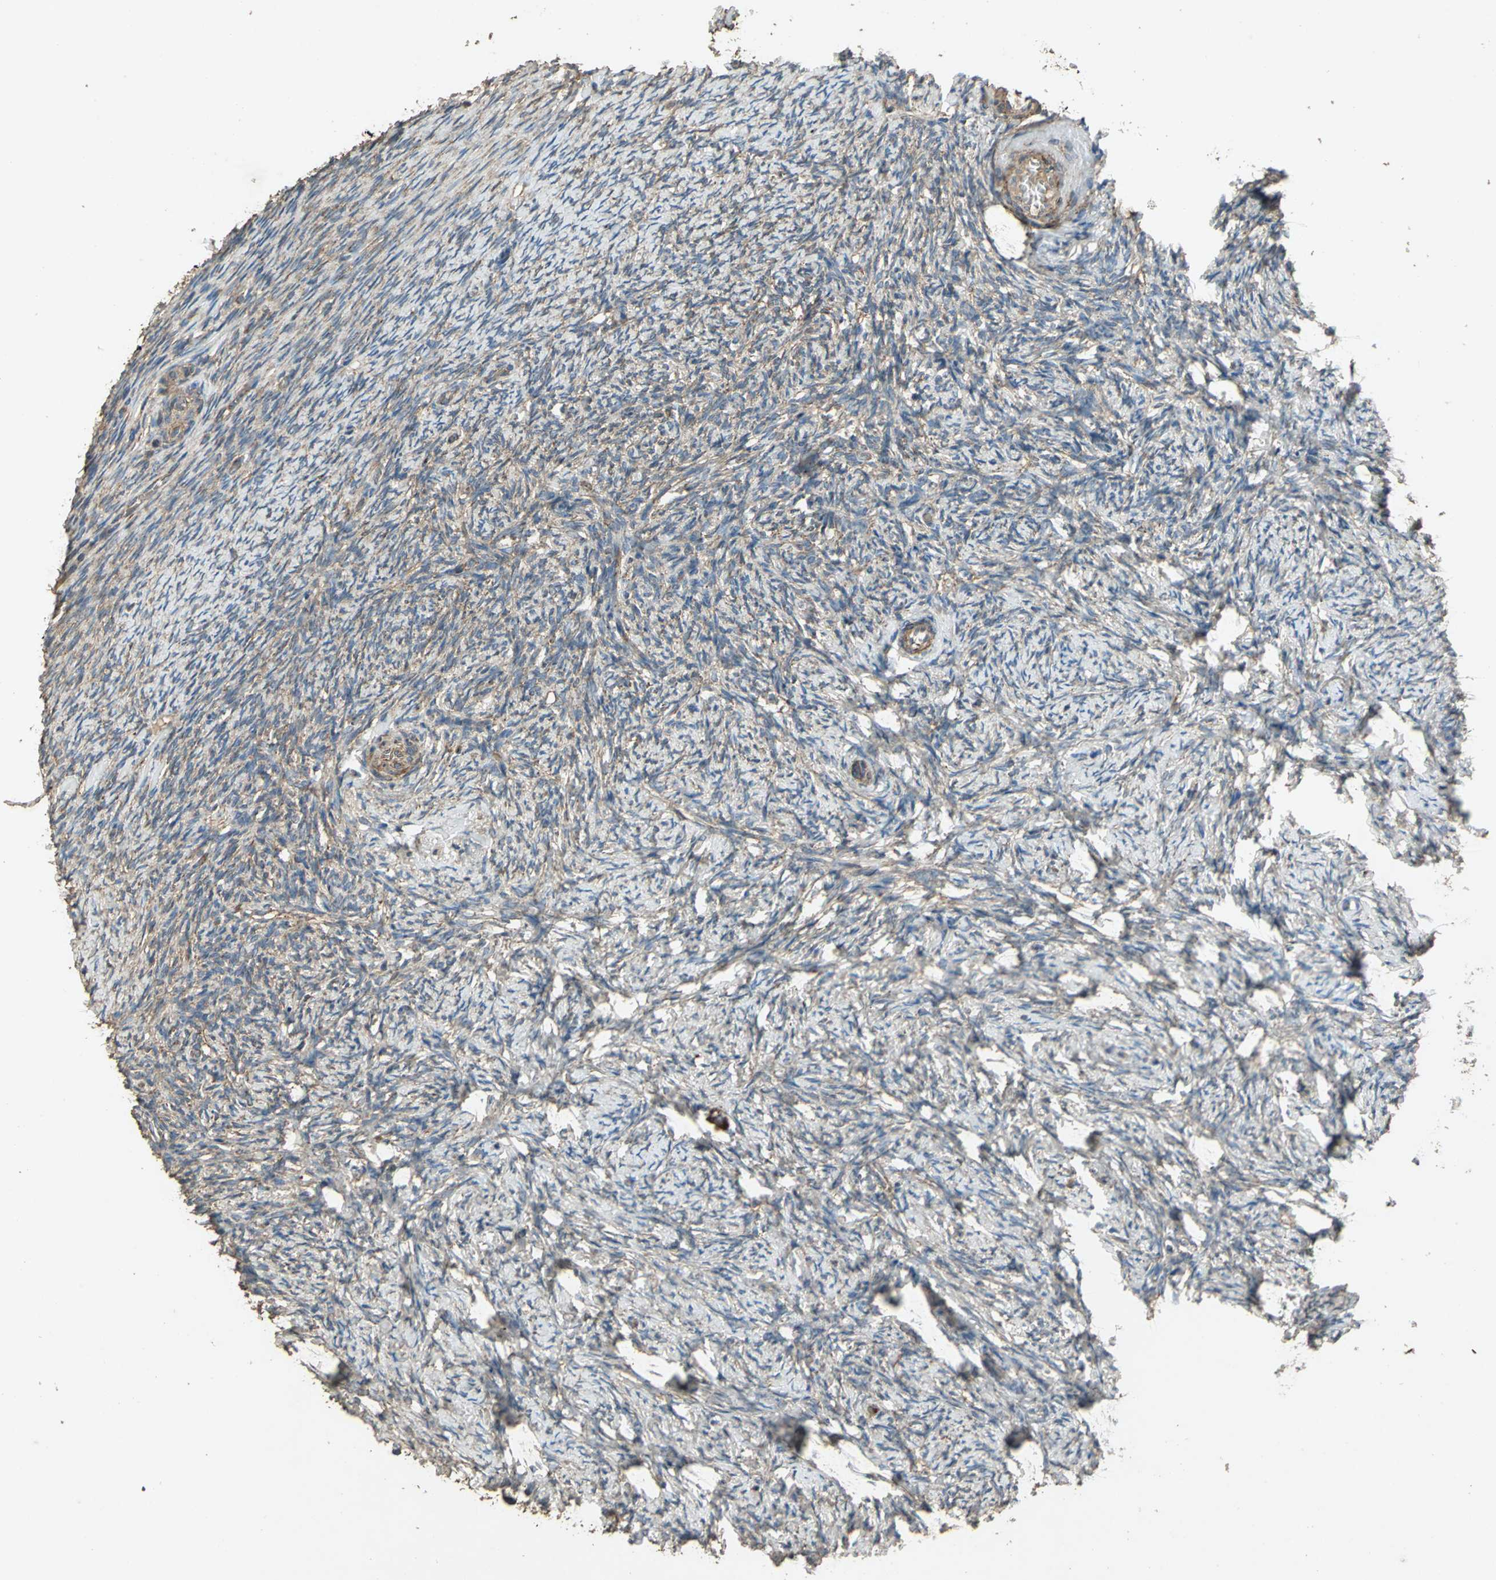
{"staining": {"intensity": "moderate", "quantity": ">75%", "location": "cytoplasmic/membranous"}, "tissue": "ovary", "cell_type": "Ovarian stroma cells", "image_type": "normal", "snomed": [{"axis": "morphology", "description": "Normal tissue, NOS"}, {"axis": "topography", "description": "Ovary"}], "caption": "A brown stain shows moderate cytoplasmic/membranous expression of a protein in ovarian stroma cells of normal human ovary. (brown staining indicates protein expression, while blue staining denotes nuclei).", "gene": "POLRMT", "patient": {"sex": "female", "age": 60}}